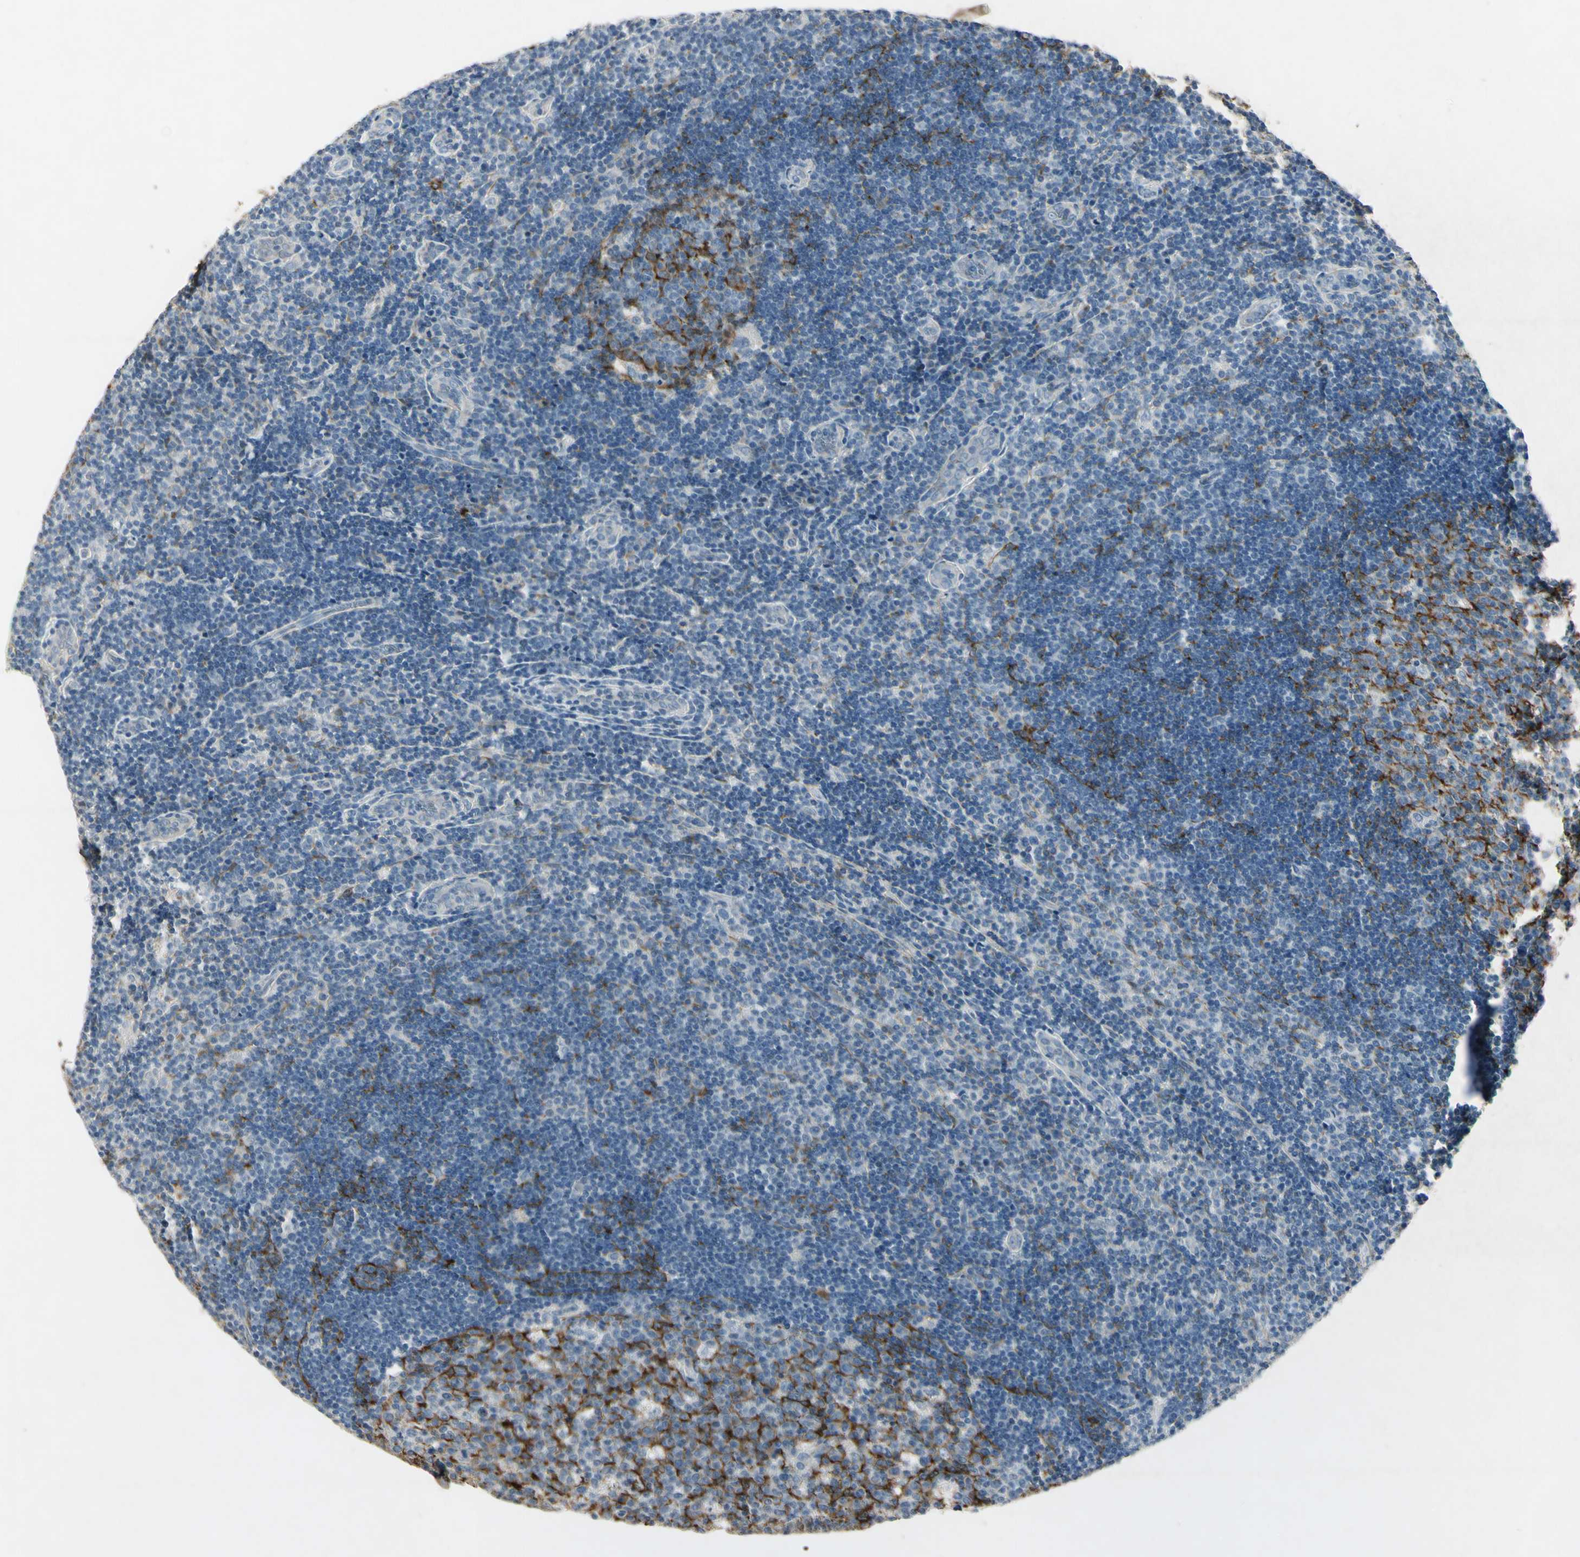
{"staining": {"intensity": "strong", "quantity": "<25%", "location": "cytoplasmic/membranous"}, "tissue": "lymph node", "cell_type": "Germinal center cells", "image_type": "normal", "snomed": [{"axis": "morphology", "description": "Normal tissue, NOS"}, {"axis": "topography", "description": "Lymph node"}, {"axis": "topography", "description": "Salivary gland"}], "caption": "Immunohistochemistry of normal human lymph node shows medium levels of strong cytoplasmic/membranous positivity in about <25% of germinal center cells.", "gene": "SNAP91", "patient": {"sex": "male", "age": 8}}